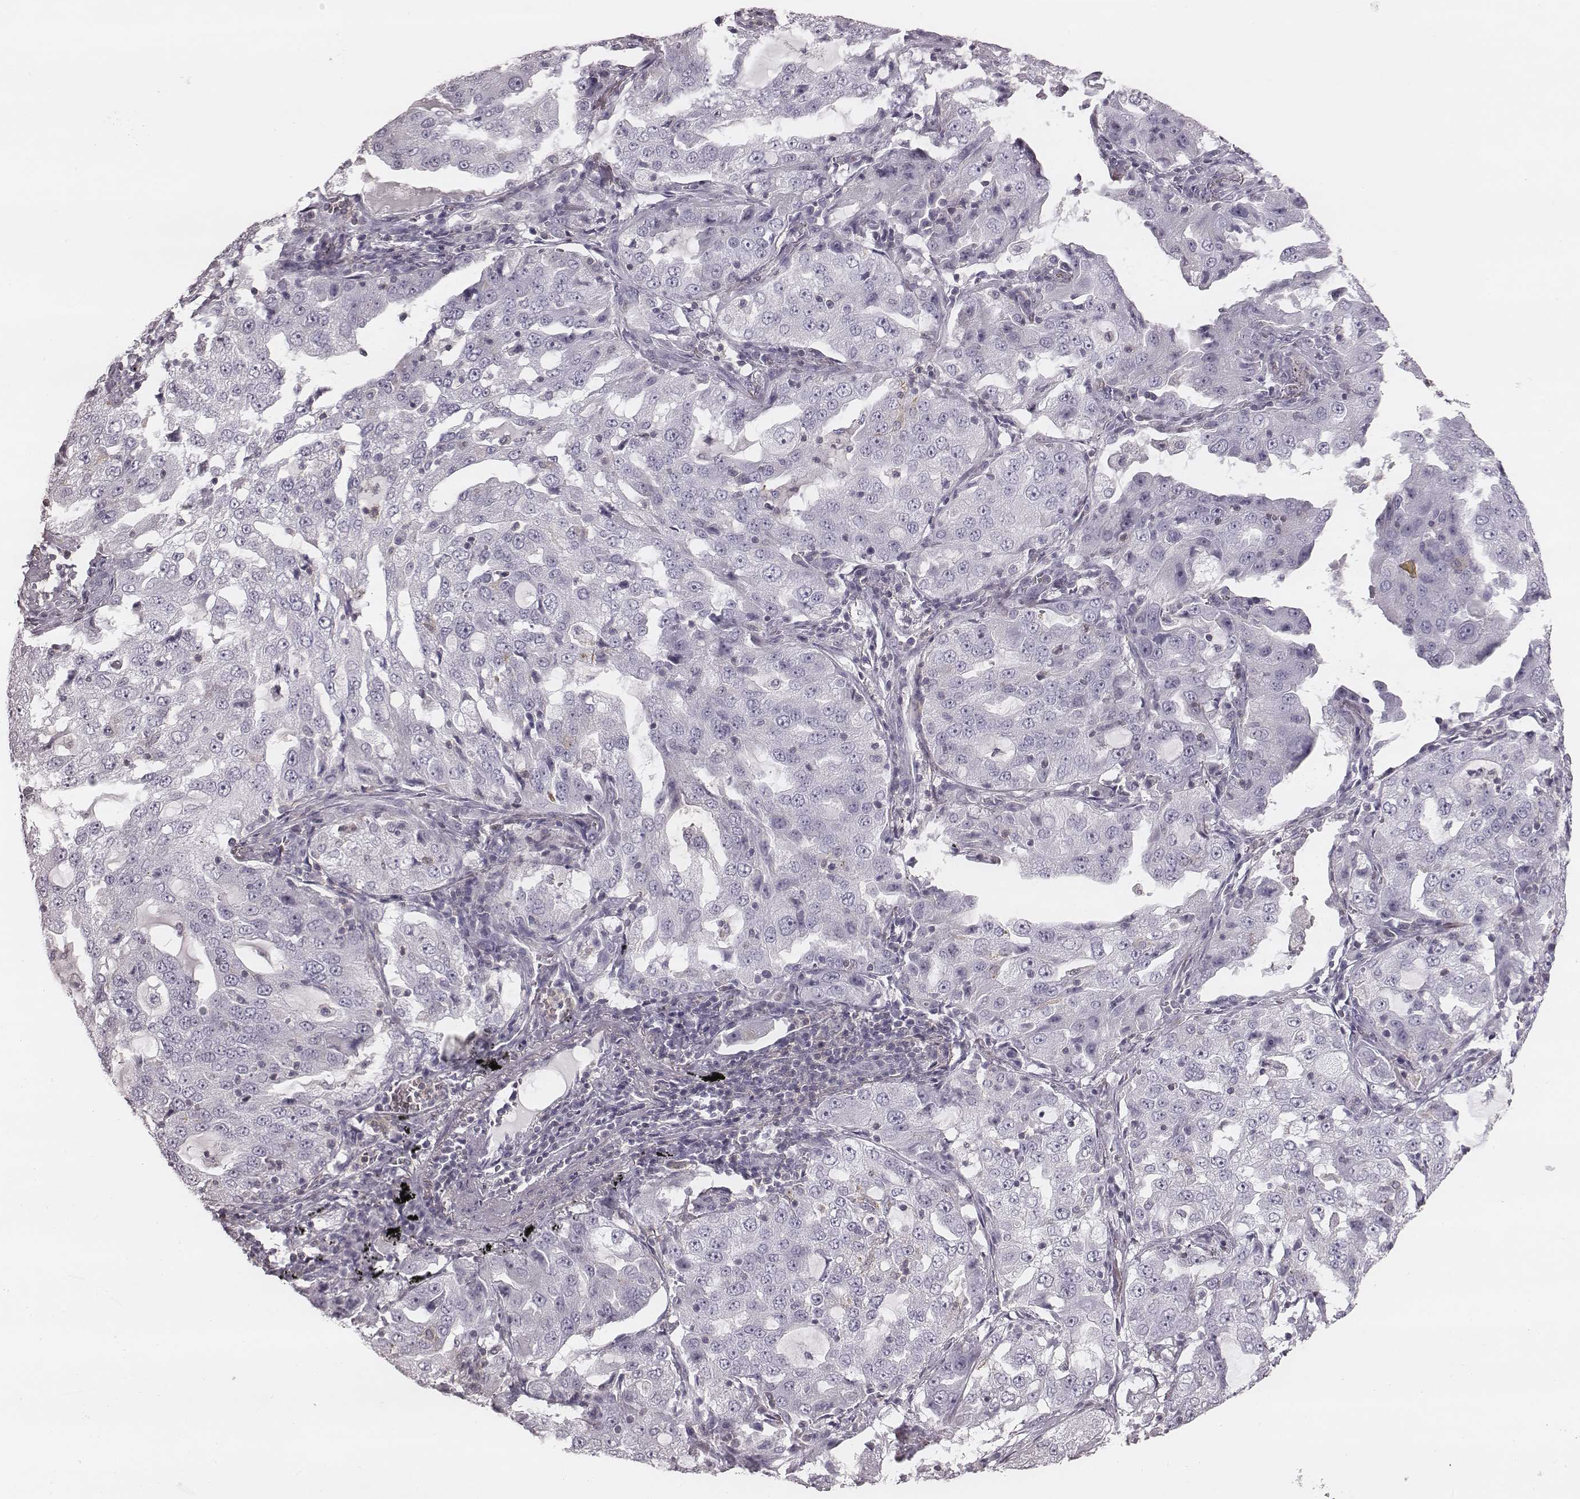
{"staining": {"intensity": "negative", "quantity": "none", "location": "none"}, "tissue": "lung cancer", "cell_type": "Tumor cells", "image_type": "cancer", "snomed": [{"axis": "morphology", "description": "Adenocarcinoma, NOS"}, {"axis": "topography", "description": "Lung"}], "caption": "The photomicrograph reveals no staining of tumor cells in lung adenocarcinoma. The staining is performed using DAB brown chromogen with nuclei counter-stained in using hematoxylin.", "gene": "ZNF365", "patient": {"sex": "female", "age": 61}}